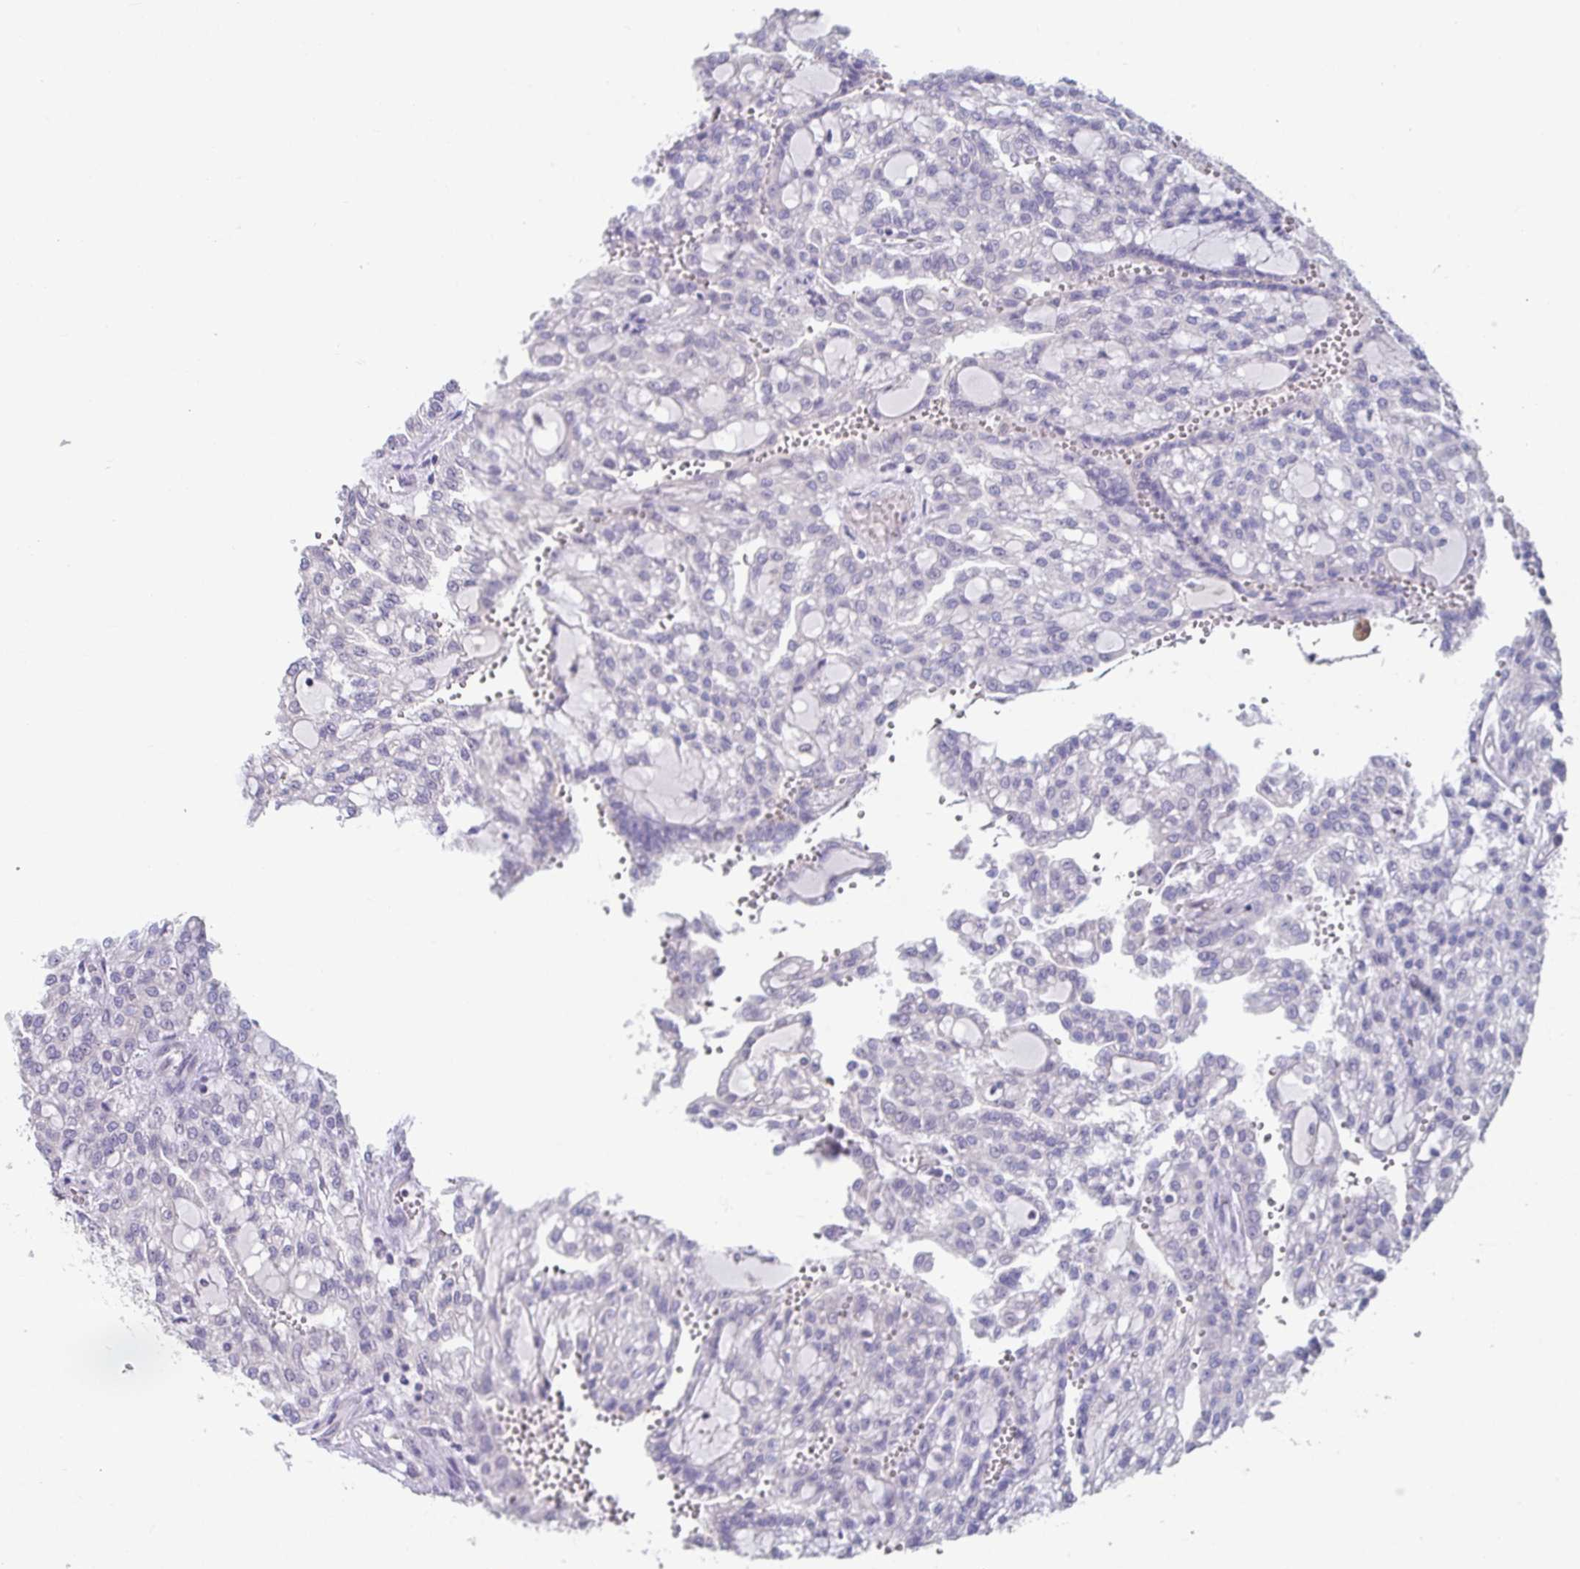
{"staining": {"intensity": "negative", "quantity": "none", "location": "none"}, "tissue": "renal cancer", "cell_type": "Tumor cells", "image_type": "cancer", "snomed": [{"axis": "morphology", "description": "Adenocarcinoma, NOS"}, {"axis": "topography", "description": "Kidney"}], "caption": "This is a image of immunohistochemistry (IHC) staining of renal adenocarcinoma, which shows no staining in tumor cells. Brightfield microscopy of immunohistochemistry stained with DAB (brown) and hematoxylin (blue), captured at high magnification.", "gene": "GLTPD2", "patient": {"sex": "male", "age": 63}}